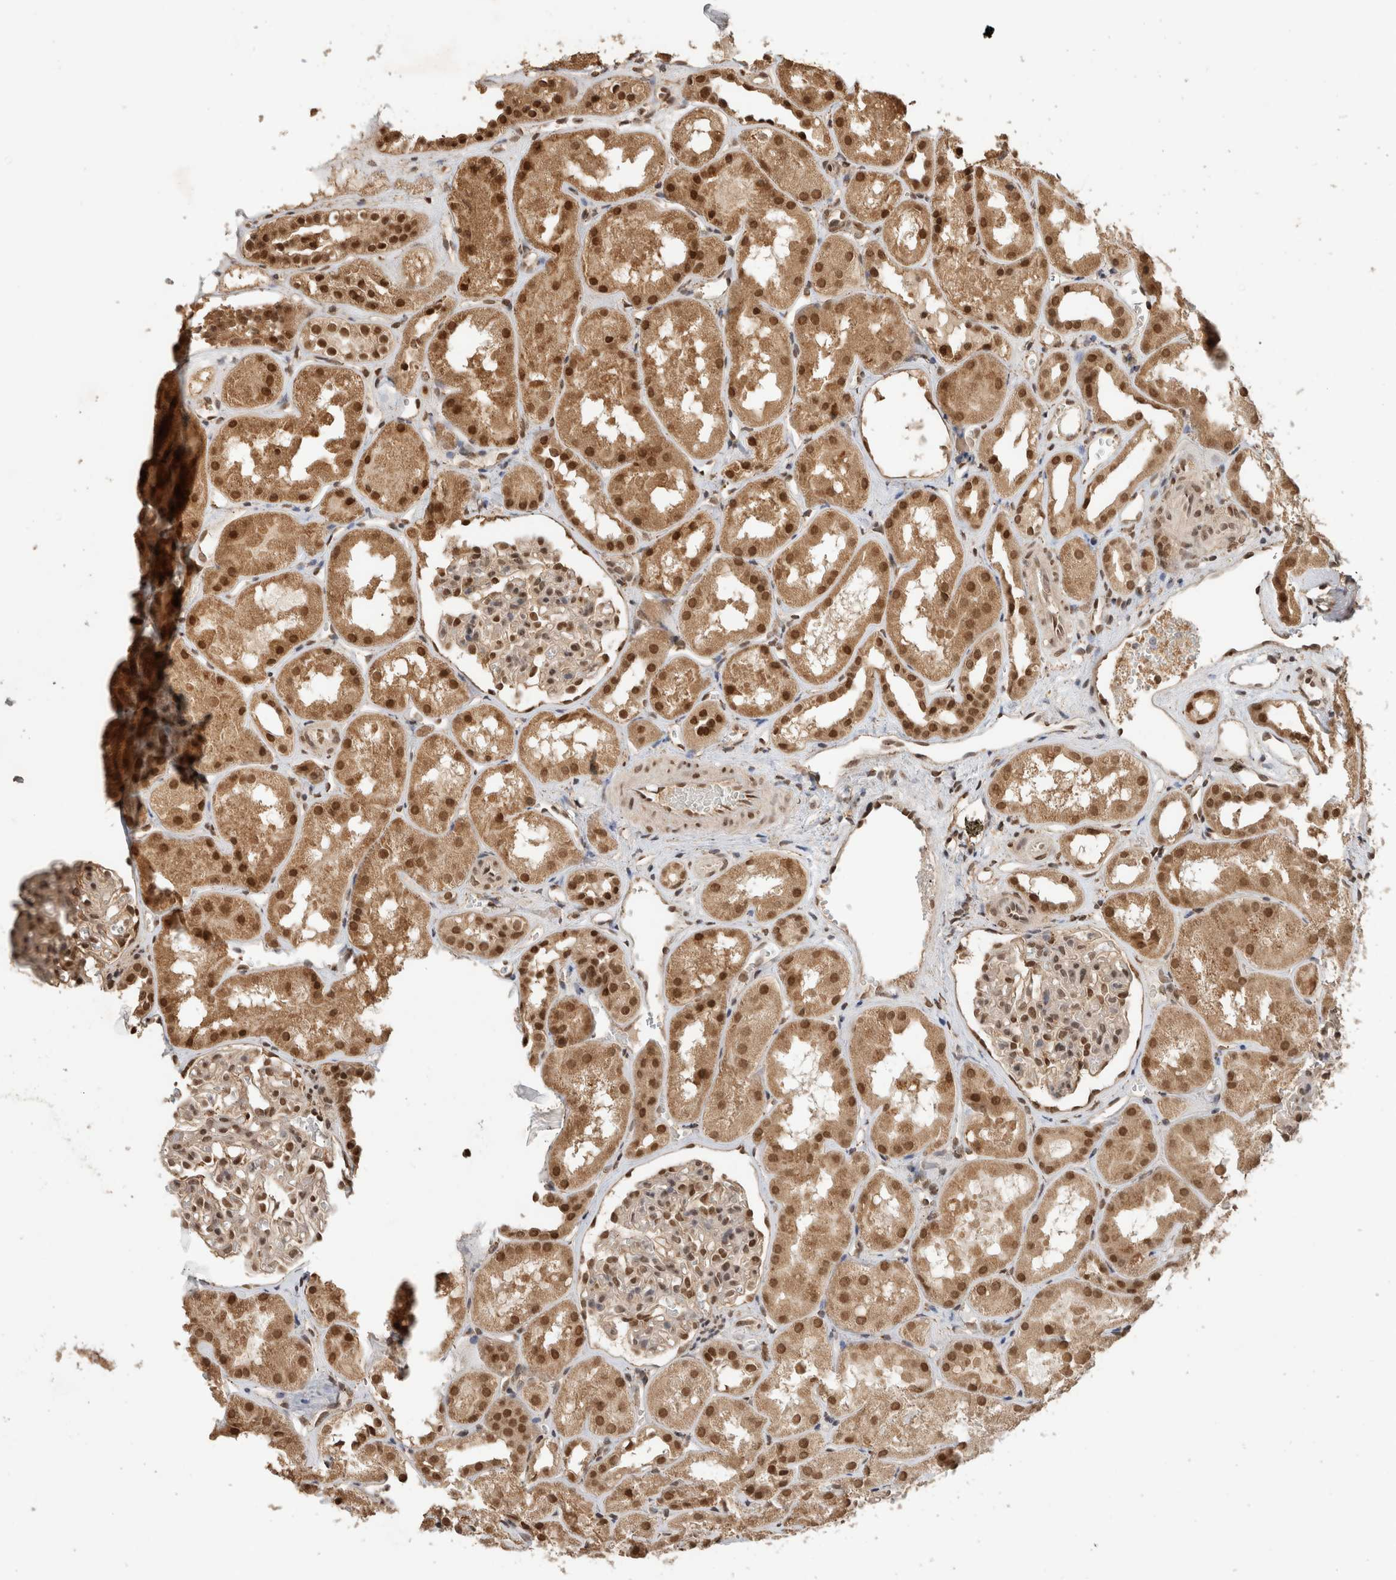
{"staining": {"intensity": "moderate", "quantity": ">75%", "location": "nuclear"}, "tissue": "kidney", "cell_type": "Cells in glomeruli", "image_type": "normal", "snomed": [{"axis": "morphology", "description": "Normal tissue, NOS"}, {"axis": "topography", "description": "Kidney"}], "caption": "A medium amount of moderate nuclear positivity is identified in approximately >75% of cells in glomeruli in normal kidney.", "gene": "C1orf21", "patient": {"sex": "male", "age": 16}}